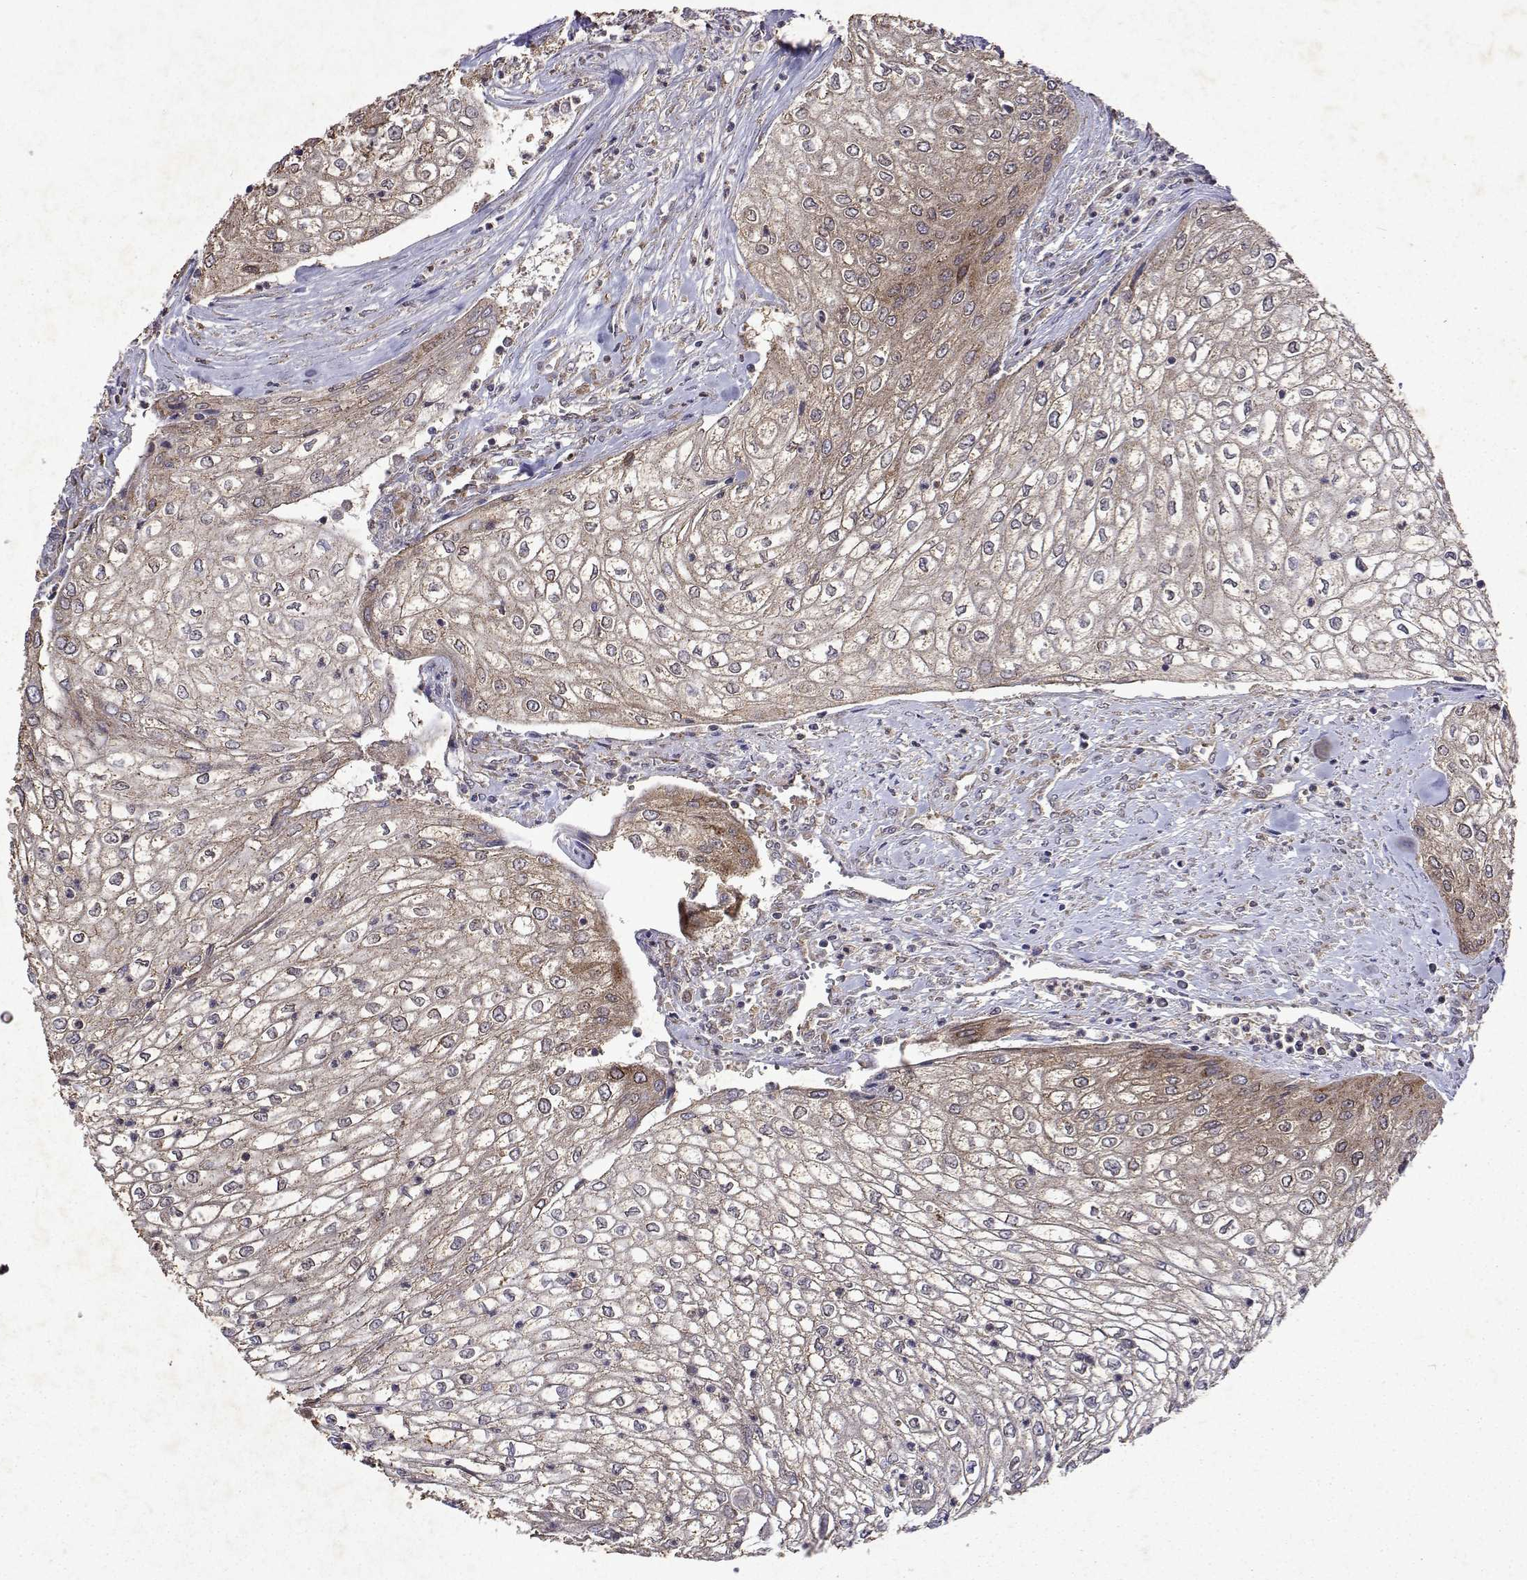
{"staining": {"intensity": "weak", "quantity": "25%-75%", "location": "cytoplasmic/membranous"}, "tissue": "urothelial cancer", "cell_type": "Tumor cells", "image_type": "cancer", "snomed": [{"axis": "morphology", "description": "Urothelial carcinoma, High grade"}, {"axis": "topography", "description": "Urinary bladder"}], "caption": "IHC of human high-grade urothelial carcinoma displays low levels of weak cytoplasmic/membranous expression in about 25%-75% of tumor cells.", "gene": "TARBP2", "patient": {"sex": "male", "age": 62}}